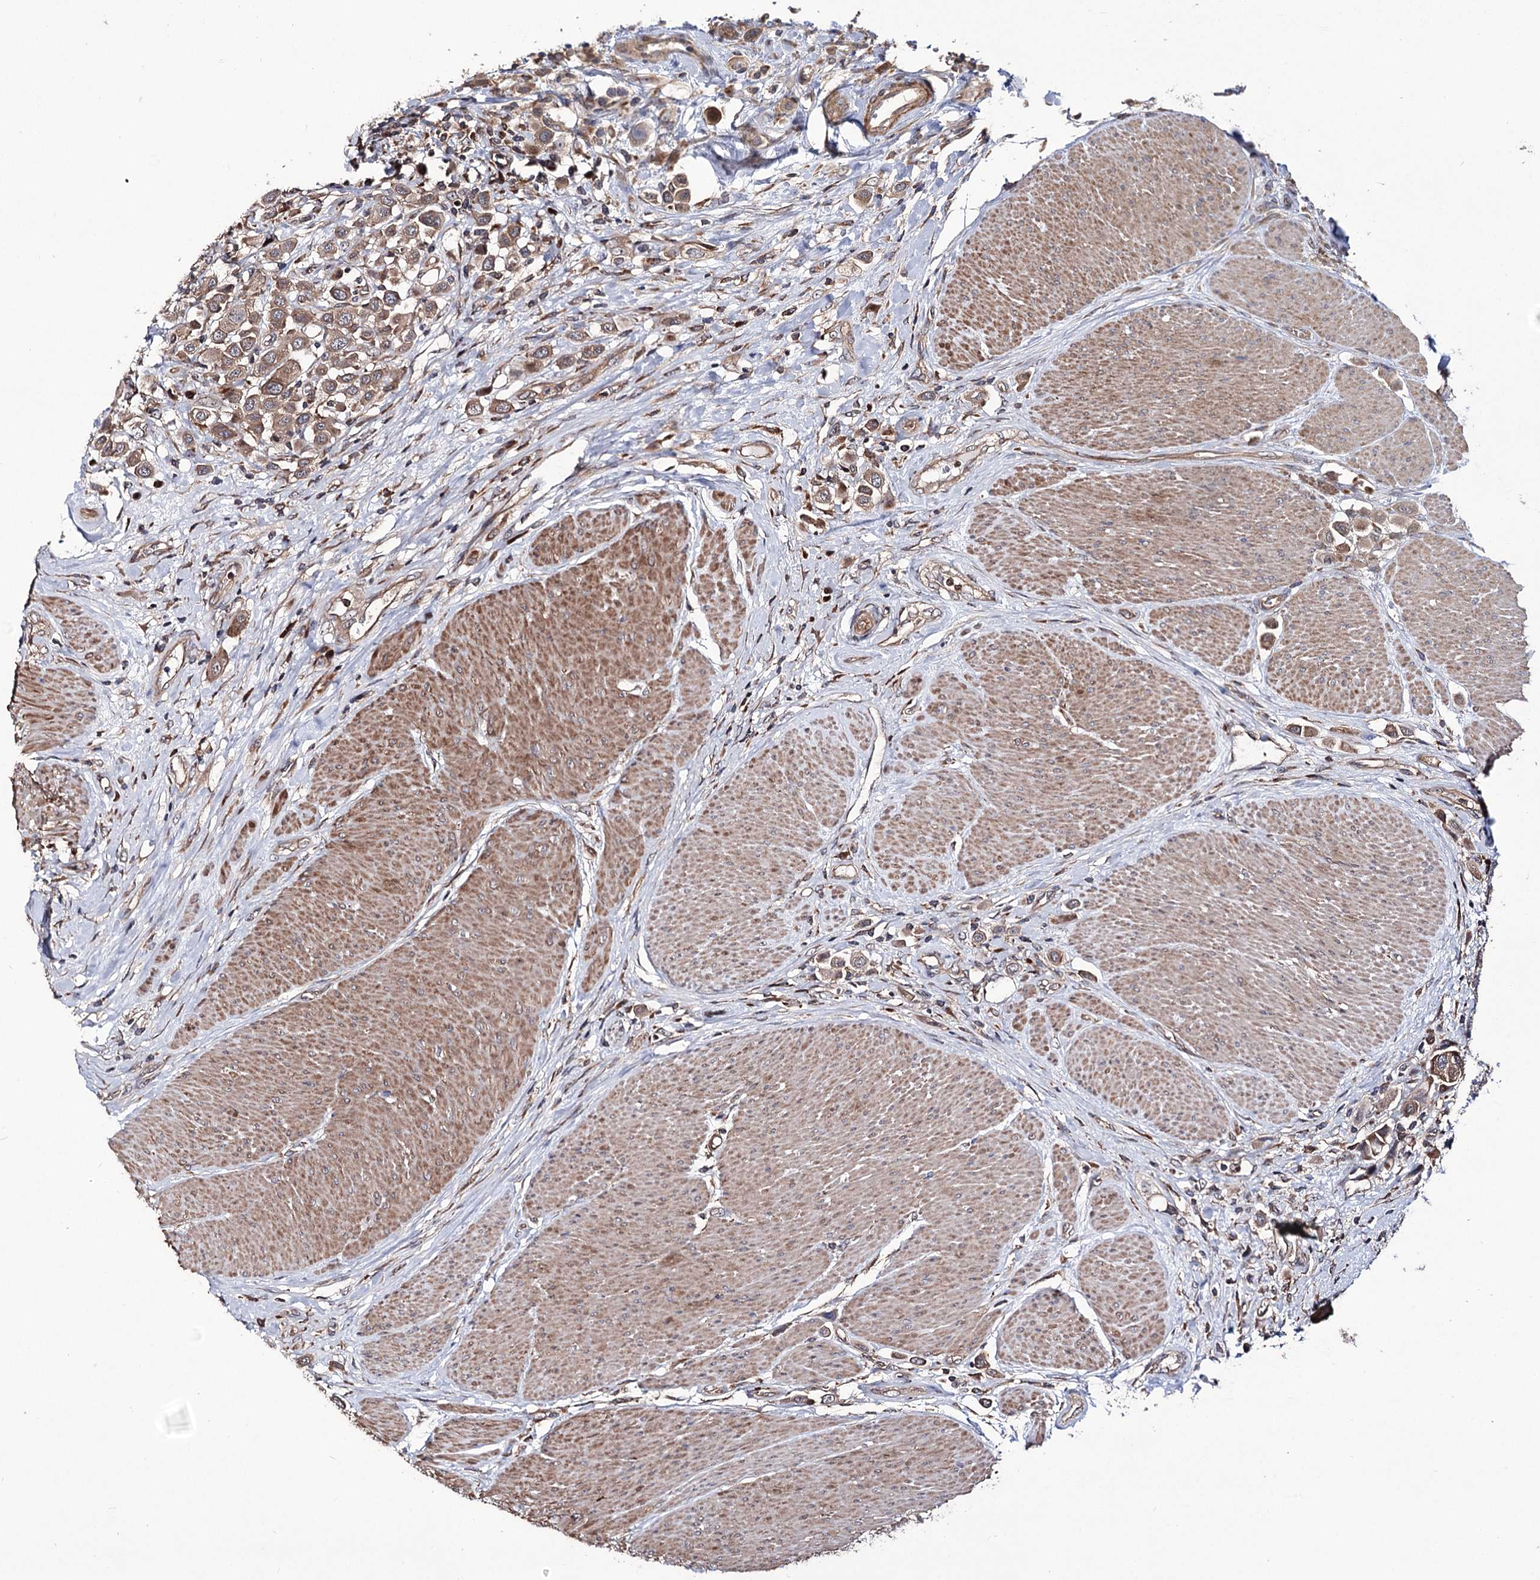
{"staining": {"intensity": "moderate", "quantity": ">75%", "location": "cytoplasmic/membranous"}, "tissue": "urothelial cancer", "cell_type": "Tumor cells", "image_type": "cancer", "snomed": [{"axis": "morphology", "description": "Urothelial carcinoma, High grade"}, {"axis": "topography", "description": "Urinary bladder"}], "caption": "Protein staining by IHC displays moderate cytoplasmic/membranous expression in about >75% of tumor cells in urothelial cancer.", "gene": "VPS37B", "patient": {"sex": "male", "age": 50}}